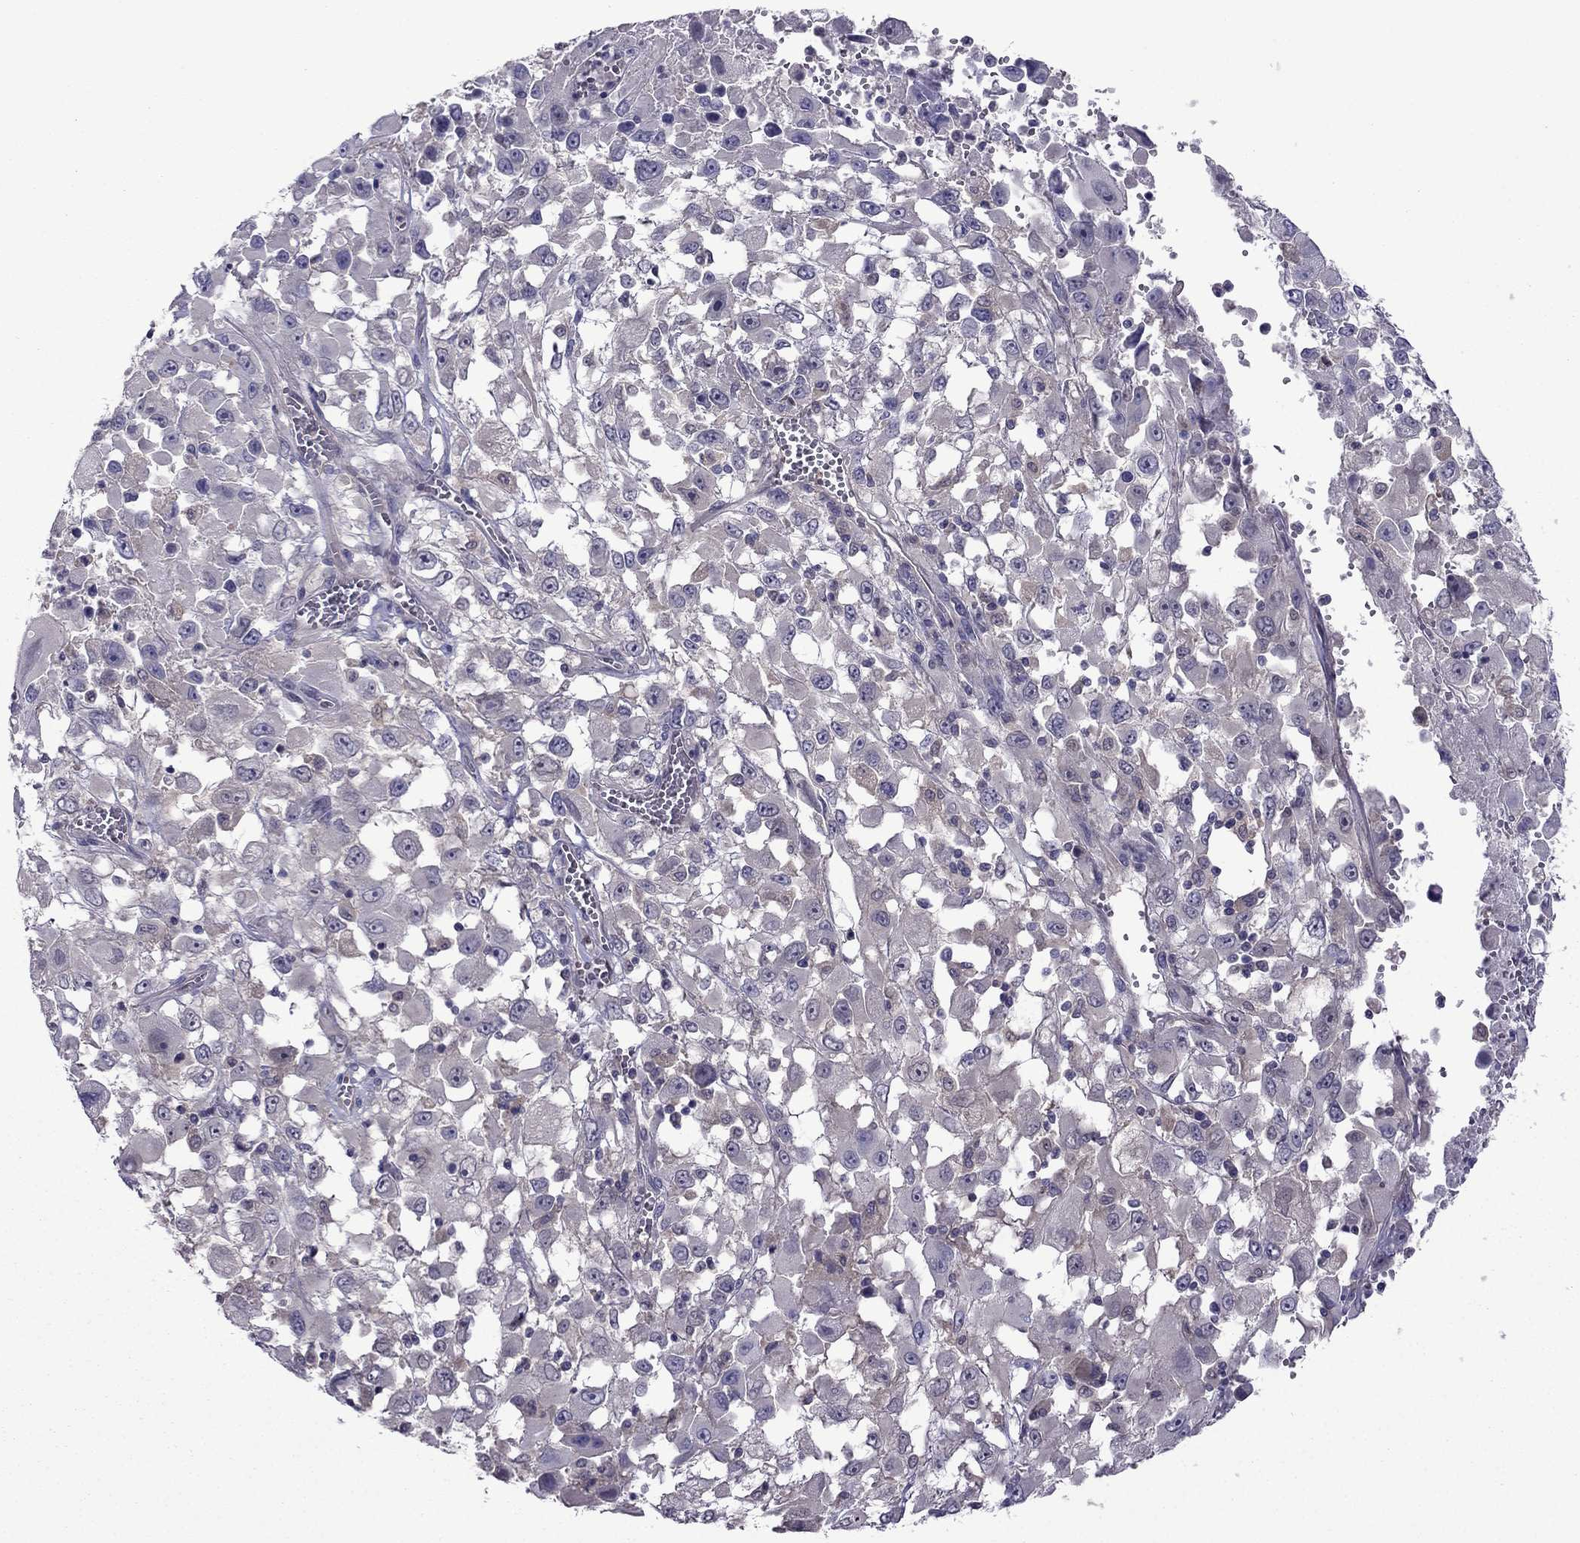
{"staining": {"intensity": "negative", "quantity": "none", "location": "none"}, "tissue": "melanoma", "cell_type": "Tumor cells", "image_type": "cancer", "snomed": [{"axis": "morphology", "description": "Malignant melanoma, Metastatic site"}, {"axis": "topography", "description": "Soft tissue"}], "caption": "High magnification brightfield microscopy of malignant melanoma (metastatic site) stained with DAB (3,3'-diaminobenzidine) (brown) and counterstained with hematoxylin (blue): tumor cells show no significant expression. (DAB (3,3'-diaminobenzidine) immunohistochemistry, high magnification).", "gene": "CDK5", "patient": {"sex": "male", "age": 50}}